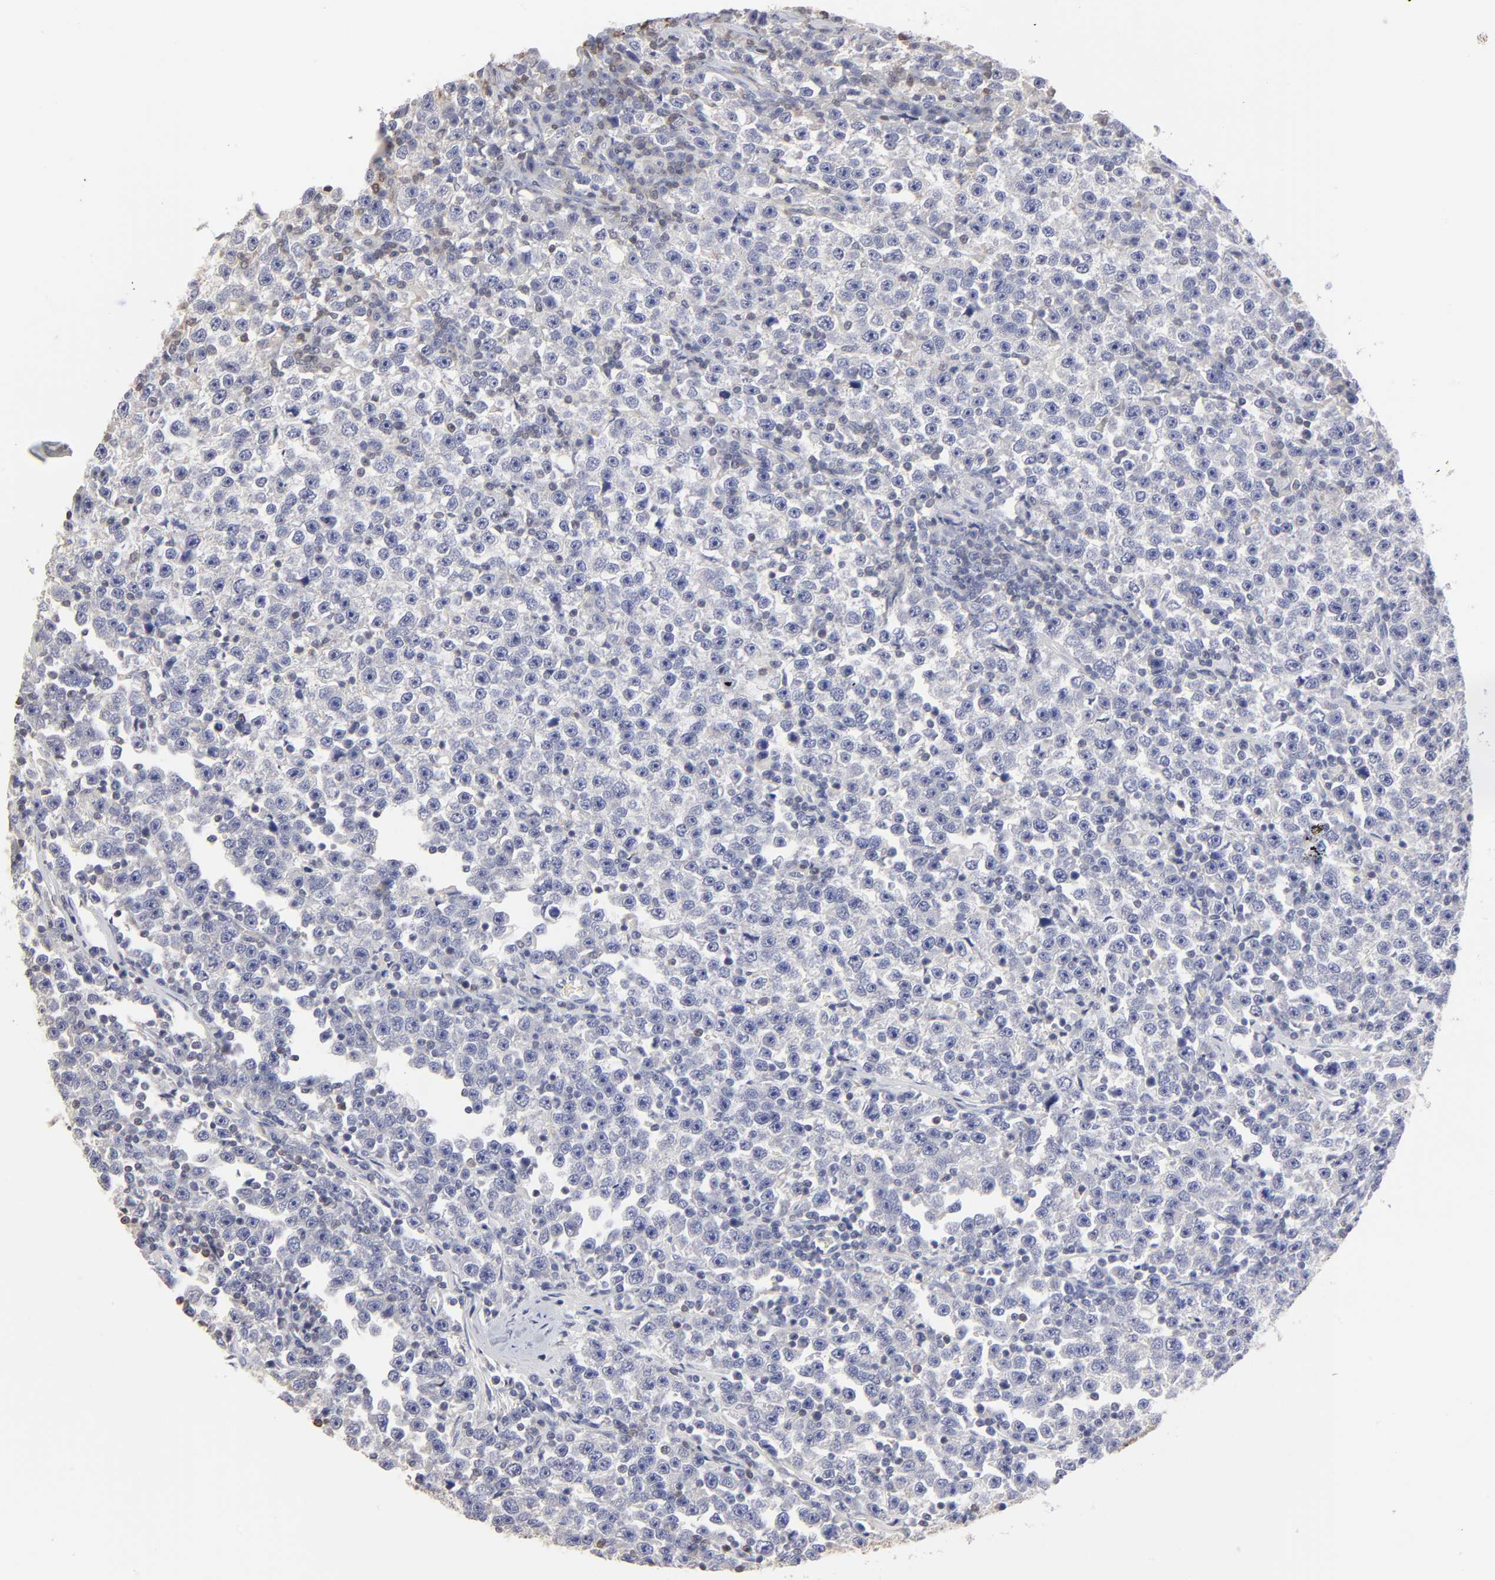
{"staining": {"intensity": "negative", "quantity": "none", "location": "none"}, "tissue": "testis cancer", "cell_type": "Tumor cells", "image_type": "cancer", "snomed": [{"axis": "morphology", "description": "Seminoma, NOS"}, {"axis": "topography", "description": "Testis"}], "caption": "This is an IHC image of human testis cancer (seminoma). There is no expression in tumor cells.", "gene": "TBXT", "patient": {"sex": "male", "age": 43}}